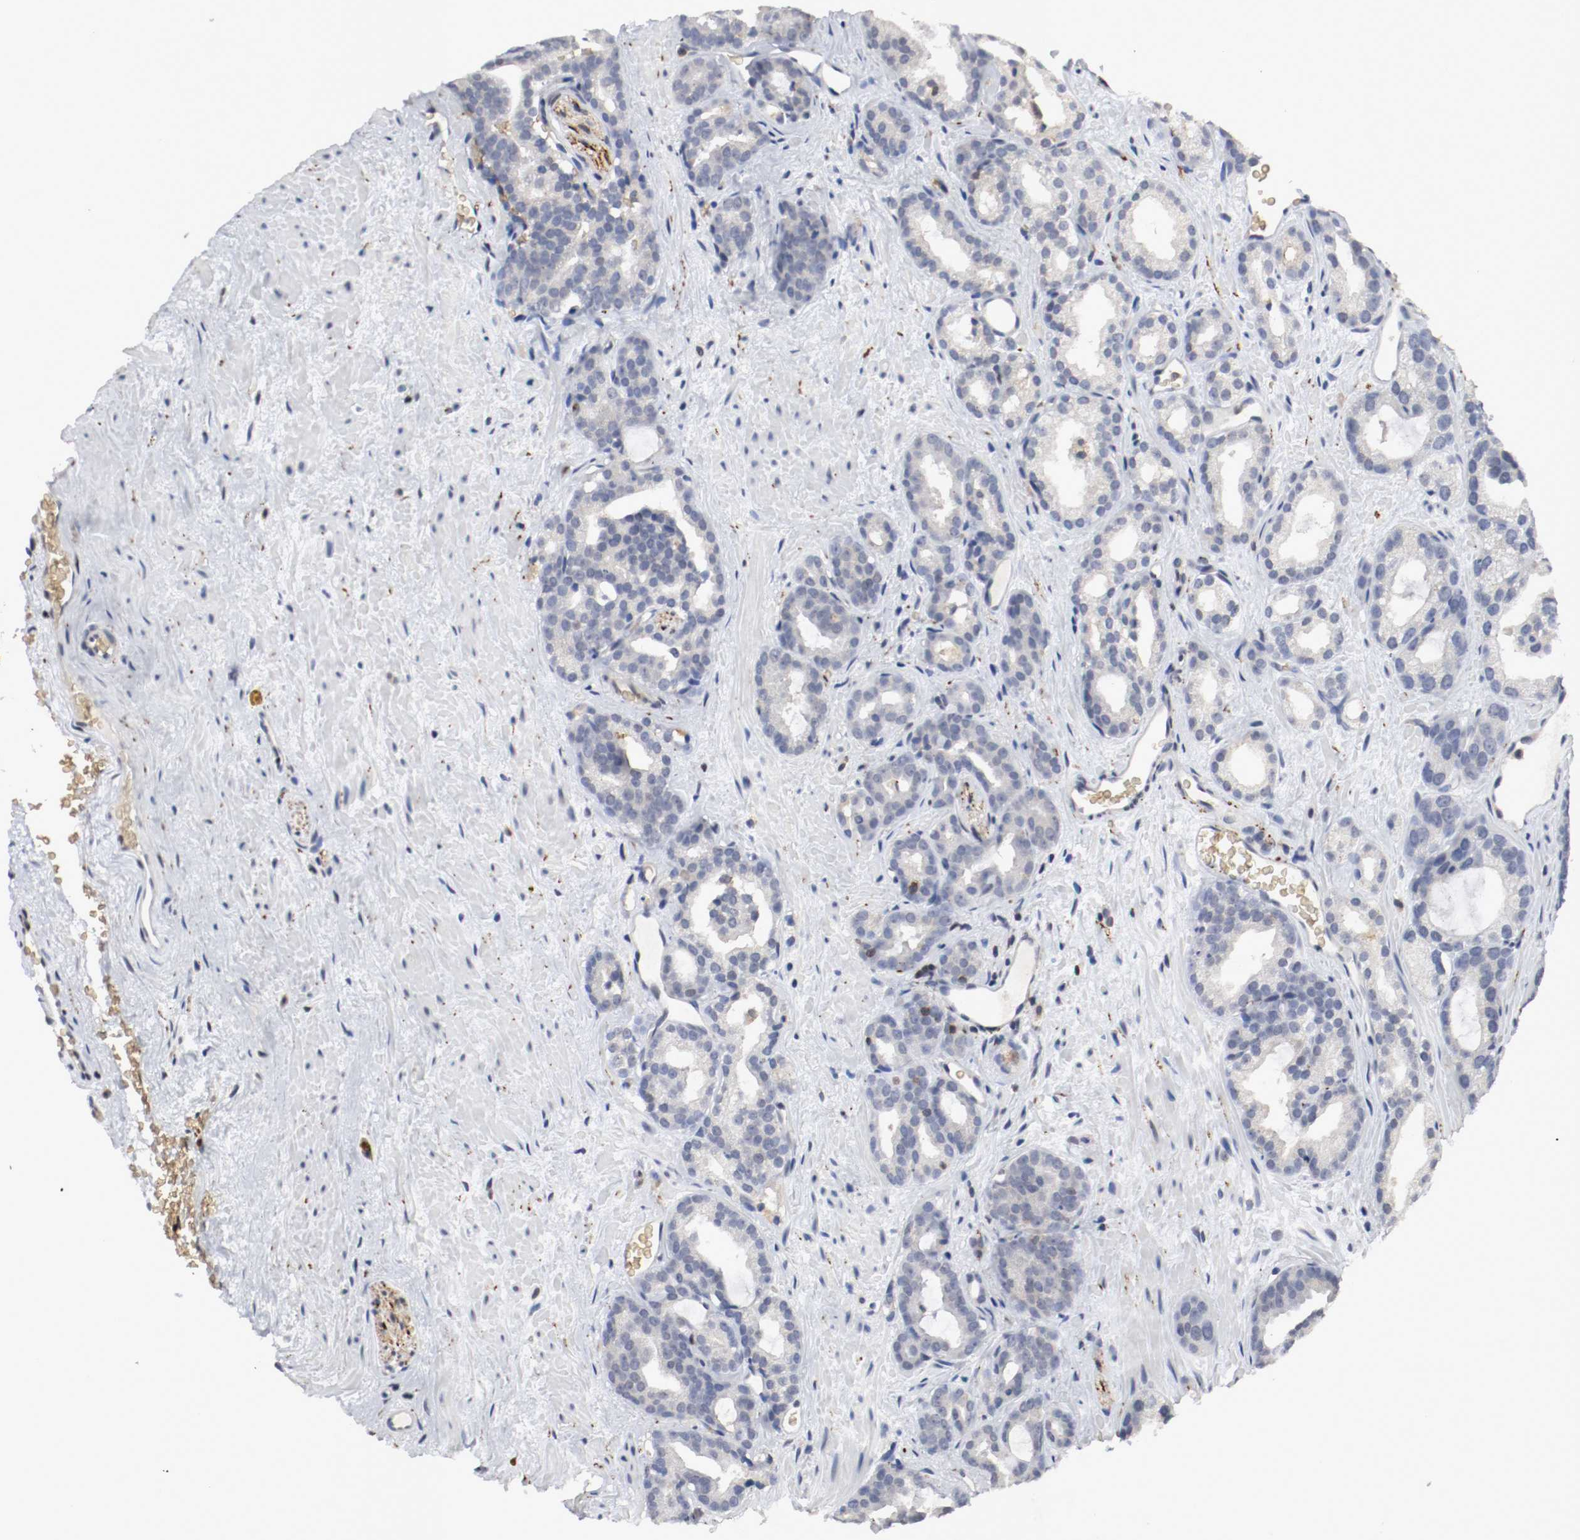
{"staining": {"intensity": "negative", "quantity": "none", "location": "none"}, "tissue": "prostate cancer", "cell_type": "Tumor cells", "image_type": "cancer", "snomed": [{"axis": "morphology", "description": "Adenocarcinoma, Low grade"}, {"axis": "topography", "description": "Prostate"}], "caption": "Histopathology image shows no significant protein staining in tumor cells of prostate cancer (low-grade adenocarcinoma). (DAB (3,3'-diaminobenzidine) IHC visualized using brightfield microscopy, high magnification).", "gene": "JUND", "patient": {"sex": "male", "age": 63}}